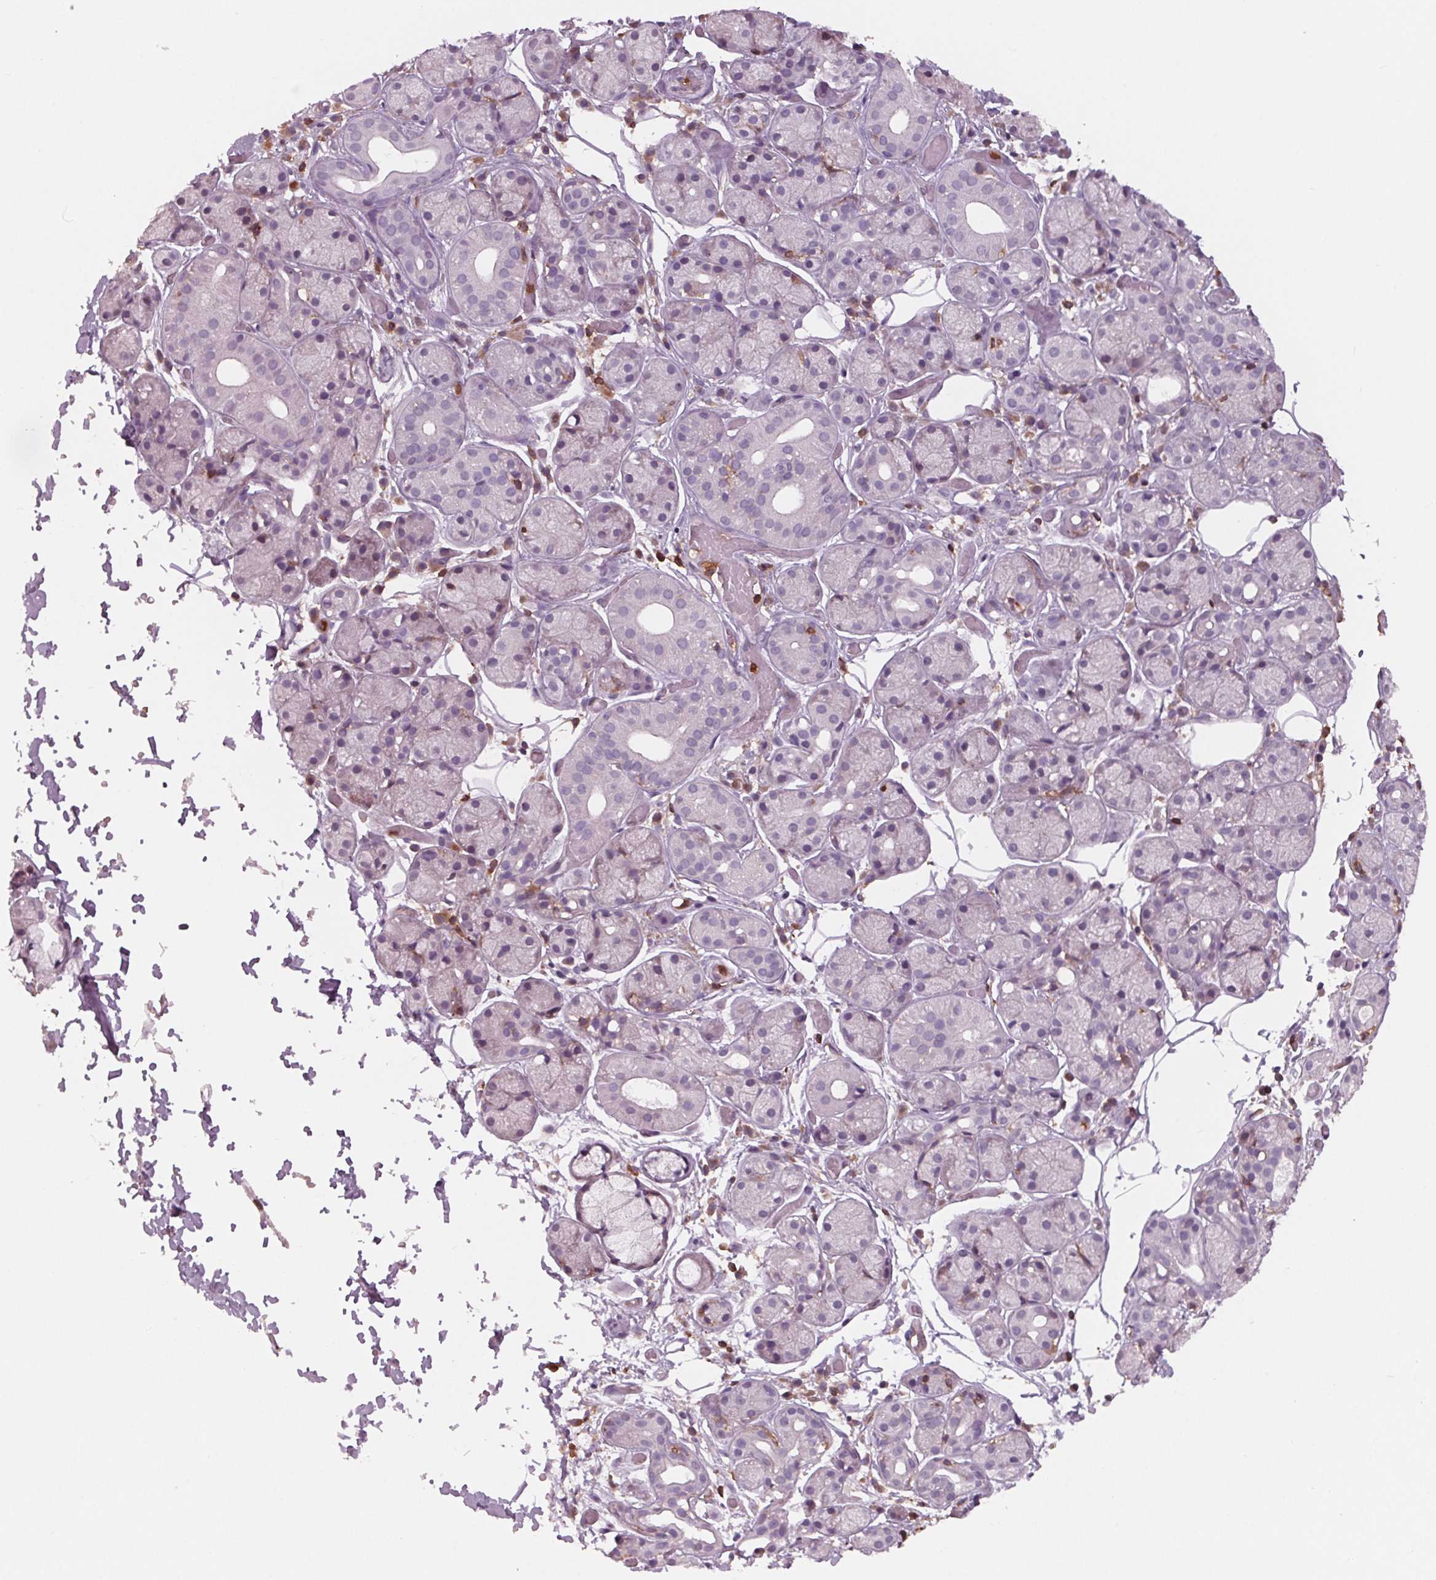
{"staining": {"intensity": "negative", "quantity": "none", "location": "none"}, "tissue": "salivary gland", "cell_type": "Glandular cells", "image_type": "normal", "snomed": [{"axis": "morphology", "description": "Normal tissue, NOS"}, {"axis": "topography", "description": "Salivary gland"}, {"axis": "topography", "description": "Peripheral nerve tissue"}], "caption": "Benign salivary gland was stained to show a protein in brown. There is no significant staining in glandular cells. (Brightfield microscopy of DAB (3,3'-diaminobenzidine) immunohistochemistry at high magnification).", "gene": "ARHGAP25", "patient": {"sex": "male", "age": 71}}